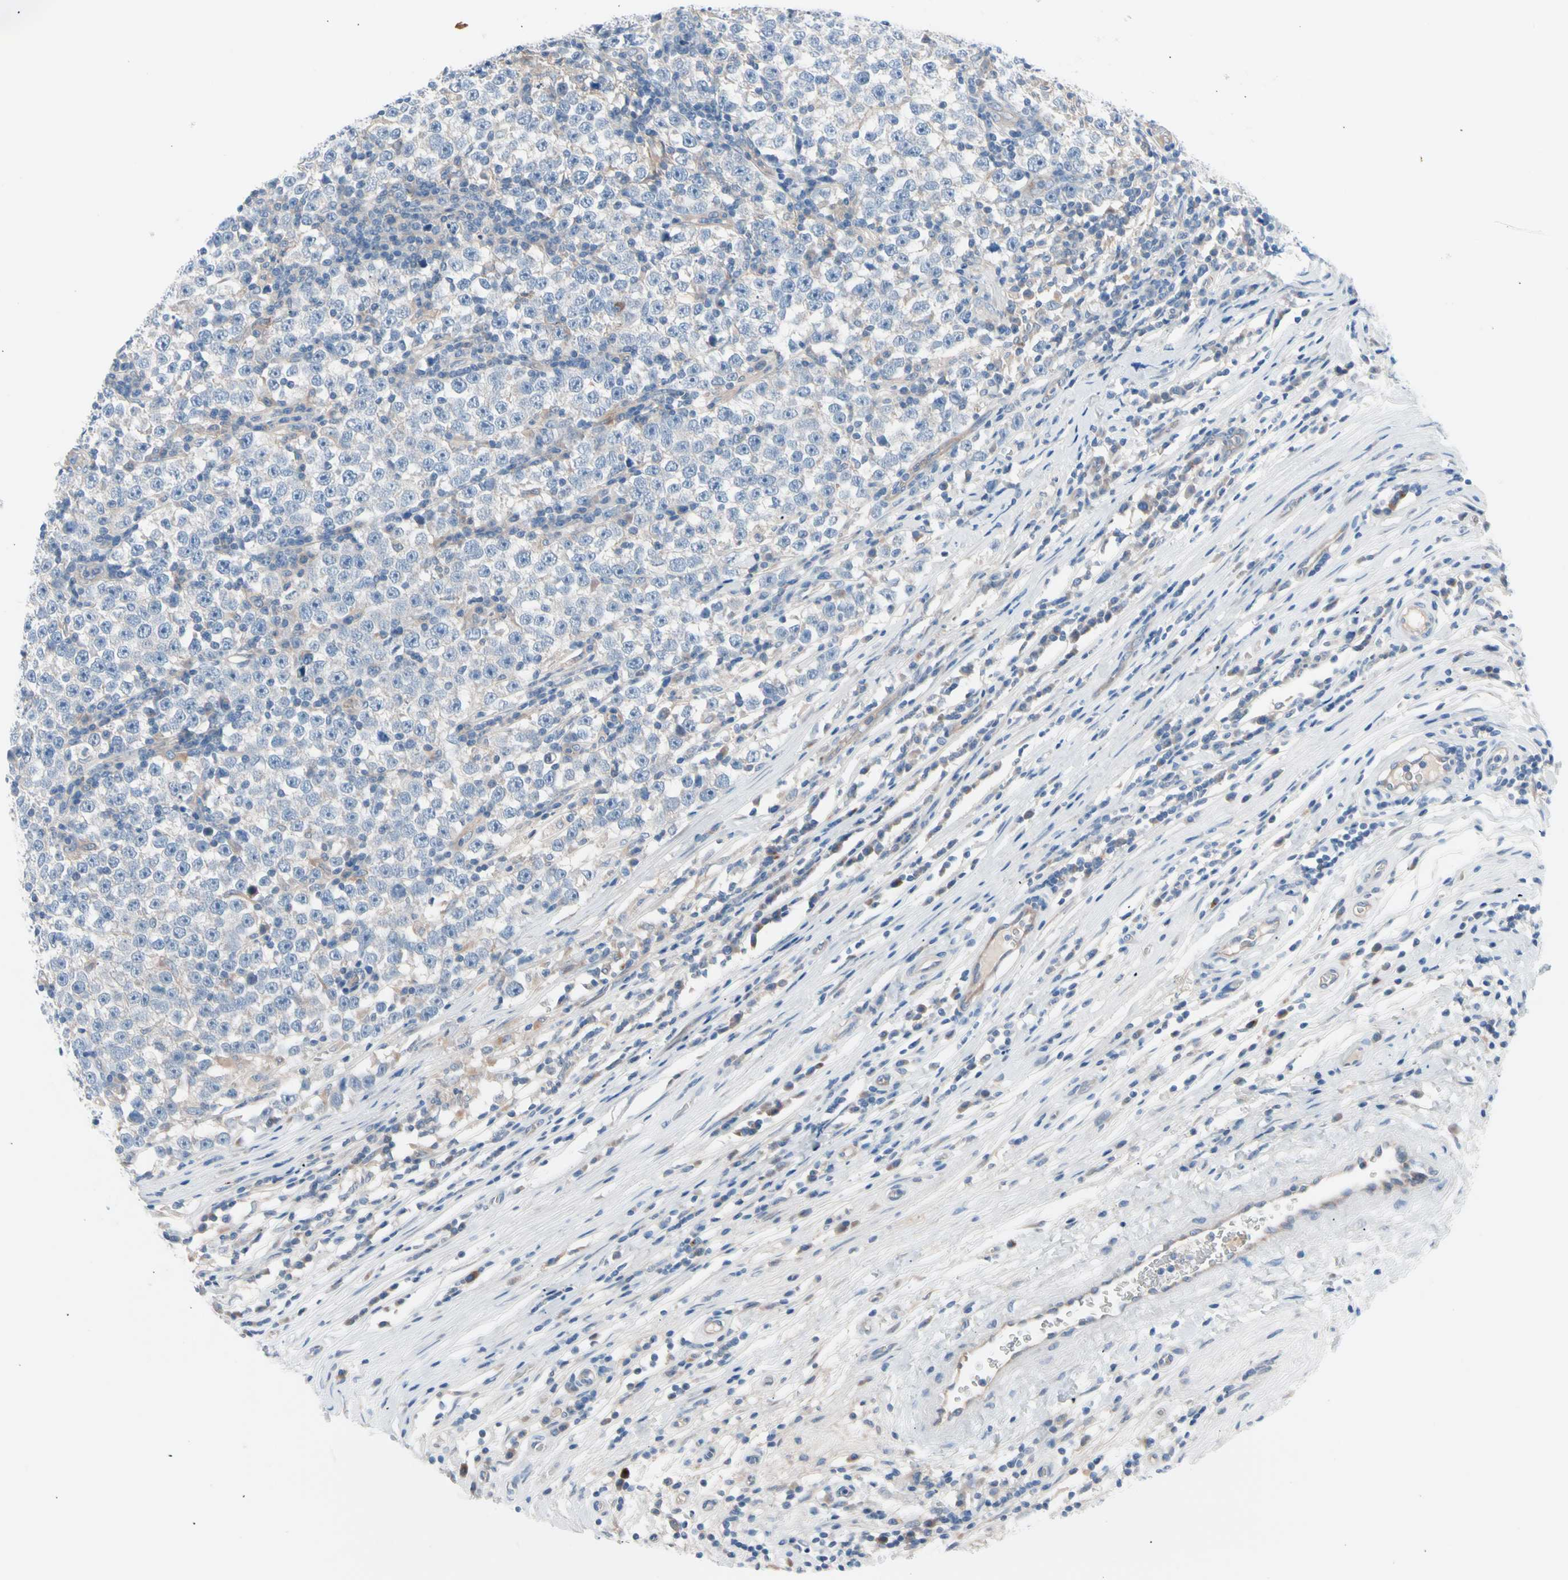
{"staining": {"intensity": "weak", "quantity": "<25%", "location": "cytoplasmic/membranous"}, "tissue": "testis cancer", "cell_type": "Tumor cells", "image_type": "cancer", "snomed": [{"axis": "morphology", "description": "Seminoma, NOS"}, {"axis": "topography", "description": "Testis"}], "caption": "Tumor cells are negative for protein expression in human testis seminoma. Nuclei are stained in blue.", "gene": "CASQ1", "patient": {"sex": "male", "age": 43}}